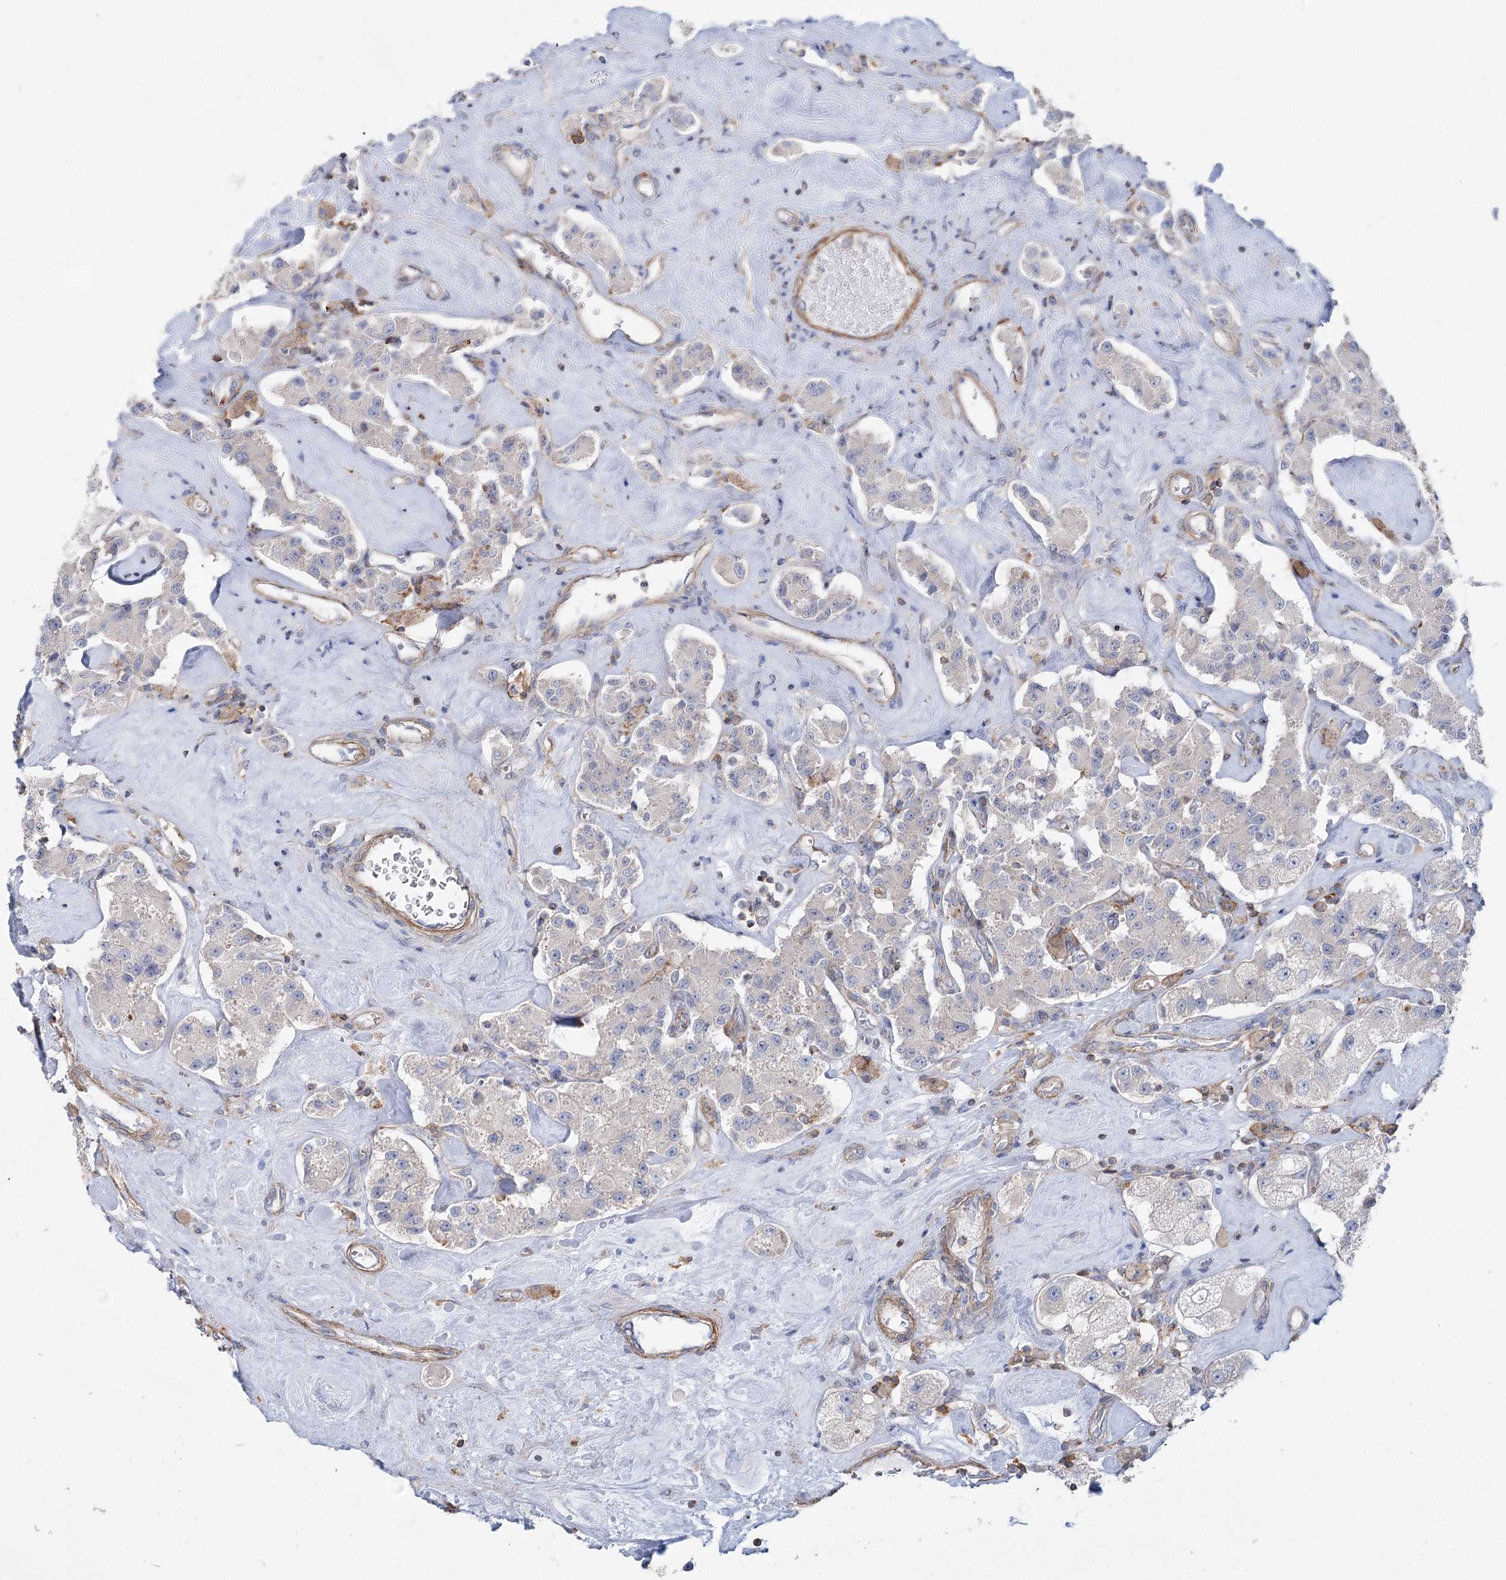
{"staining": {"intensity": "negative", "quantity": "none", "location": "none"}, "tissue": "carcinoid", "cell_type": "Tumor cells", "image_type": "cancer", "snomed": [{"axis": "morphology", "description": "Carcinoid, malignant, NOS"}, {"axis": "topography", "description": "Pancreas"}], "caption": "There is no significant staining in tumor cells of carcinoid.", "gene": "LARP1B", "patient": {"sex": "male", "age": 41}}